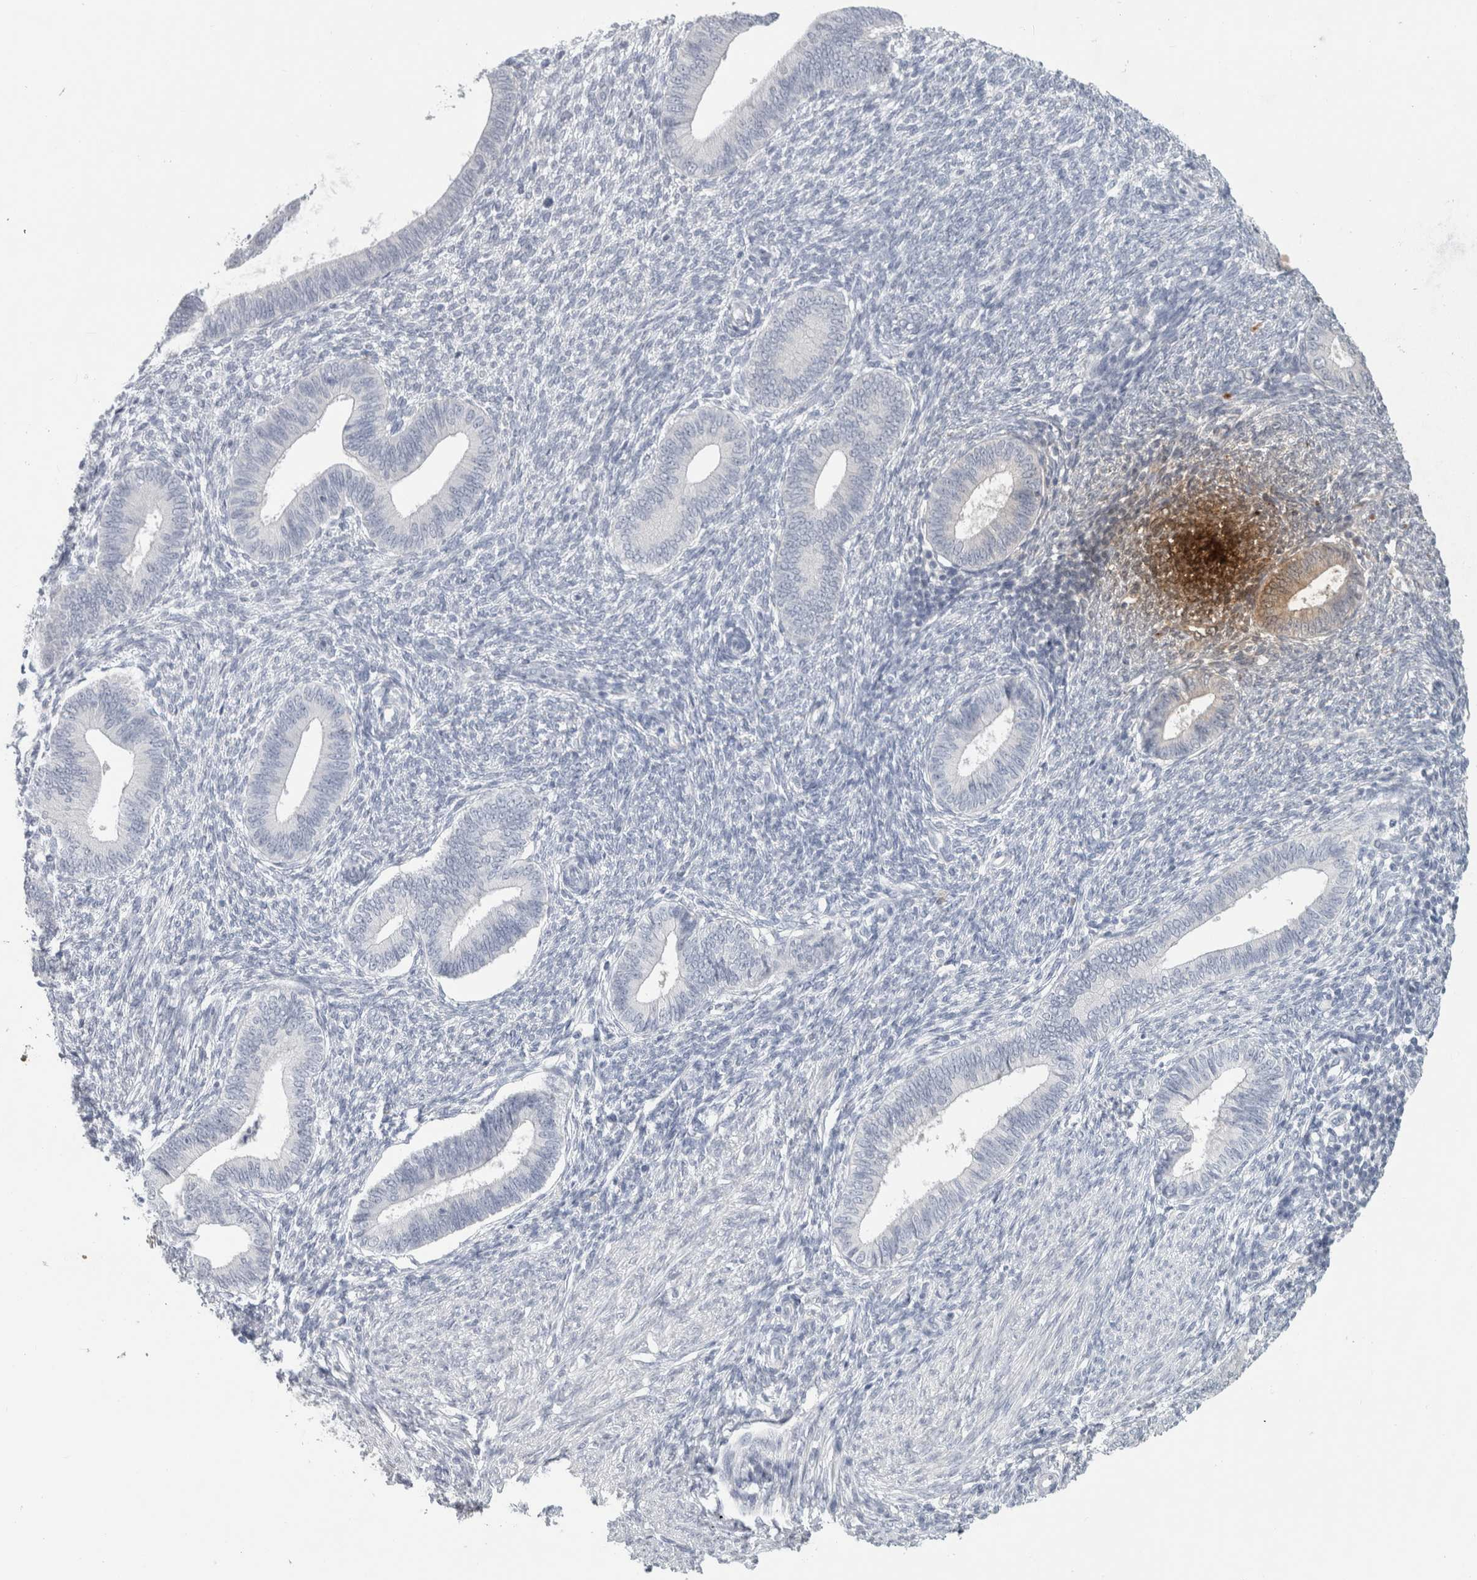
{"staining": {"intensity": "negative", "quantity": "none", "location": "none"}, "tissue": "endometrium", "cell_type": "Cells in endometrial stroma", "image_type": "normal", "snomed": [{"axis": "morphology", "description": "Normal tissue, NOS"}, {"axis": "topography", "description": "Endometrium"}], "caption": "IHC of normal endometrium shows no staining in cells in endometrial stroma.", "gene": "SLC6A1", "patient": {"sex": "female", "age": 46}}